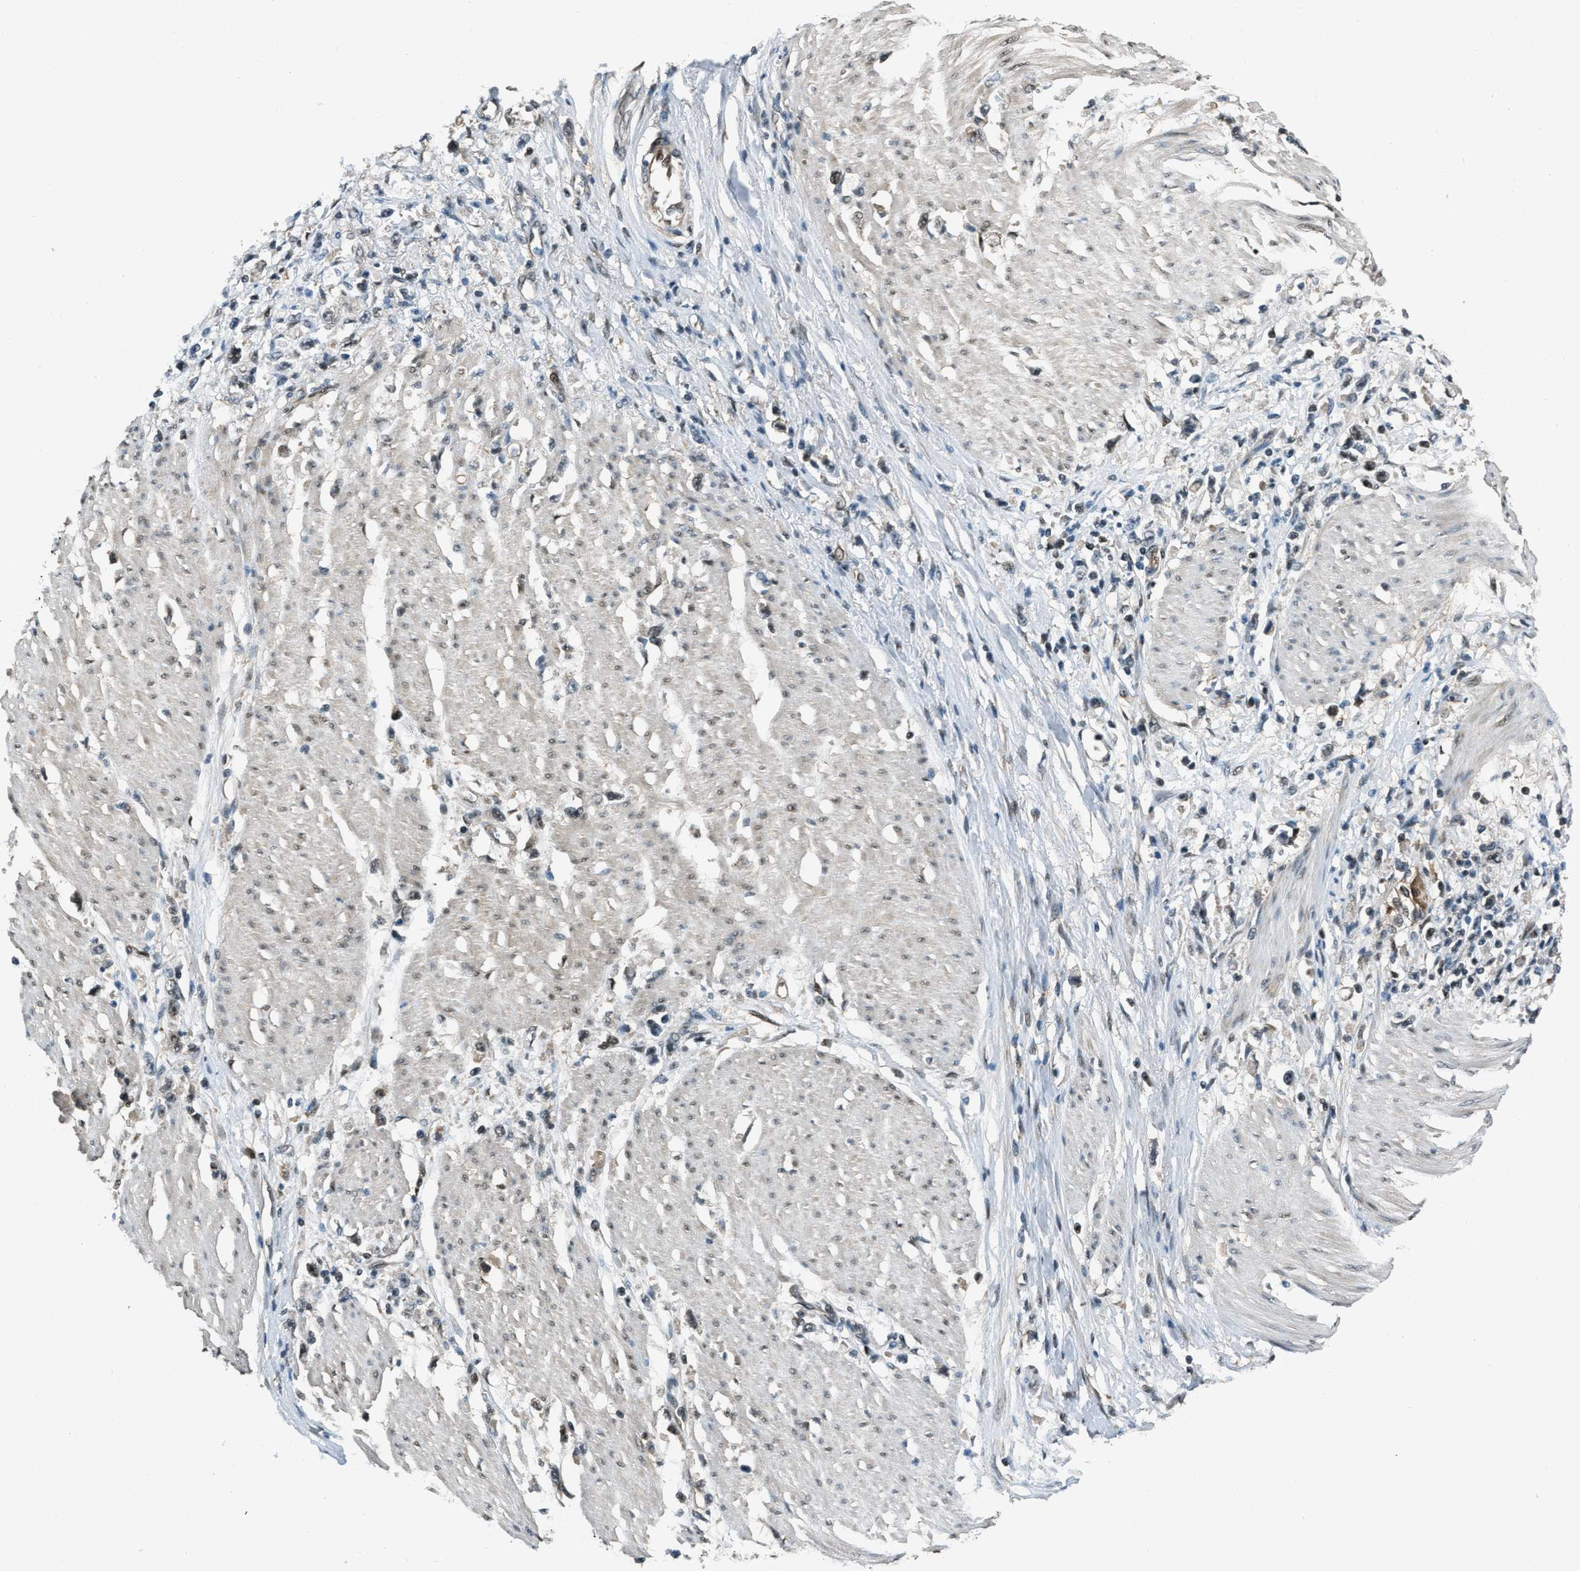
{"staining": {"intensity": "moderate", "quantity": "25%-75%", "location": "cytoplasmic/membranous,nuclear"}, "tissue": "stomach cancer", "cell_type": "Tumor cells", "image_type": "cancer", "snomed": [{"axis": "morphology", "description": "Adenocarcinoma, NOS"}, {"axis": "topography", "description": "Stomach"}], "caption": "Immunohistochemical staining of human adenocarcinoma (stomach) reveals medium levels of moderate cytoplasmic/membranous and nuclear expression in about 25%-75% of tumor cells.", "gene": "NUDCD3", "patient": {"sex": "female", "age": 59}}